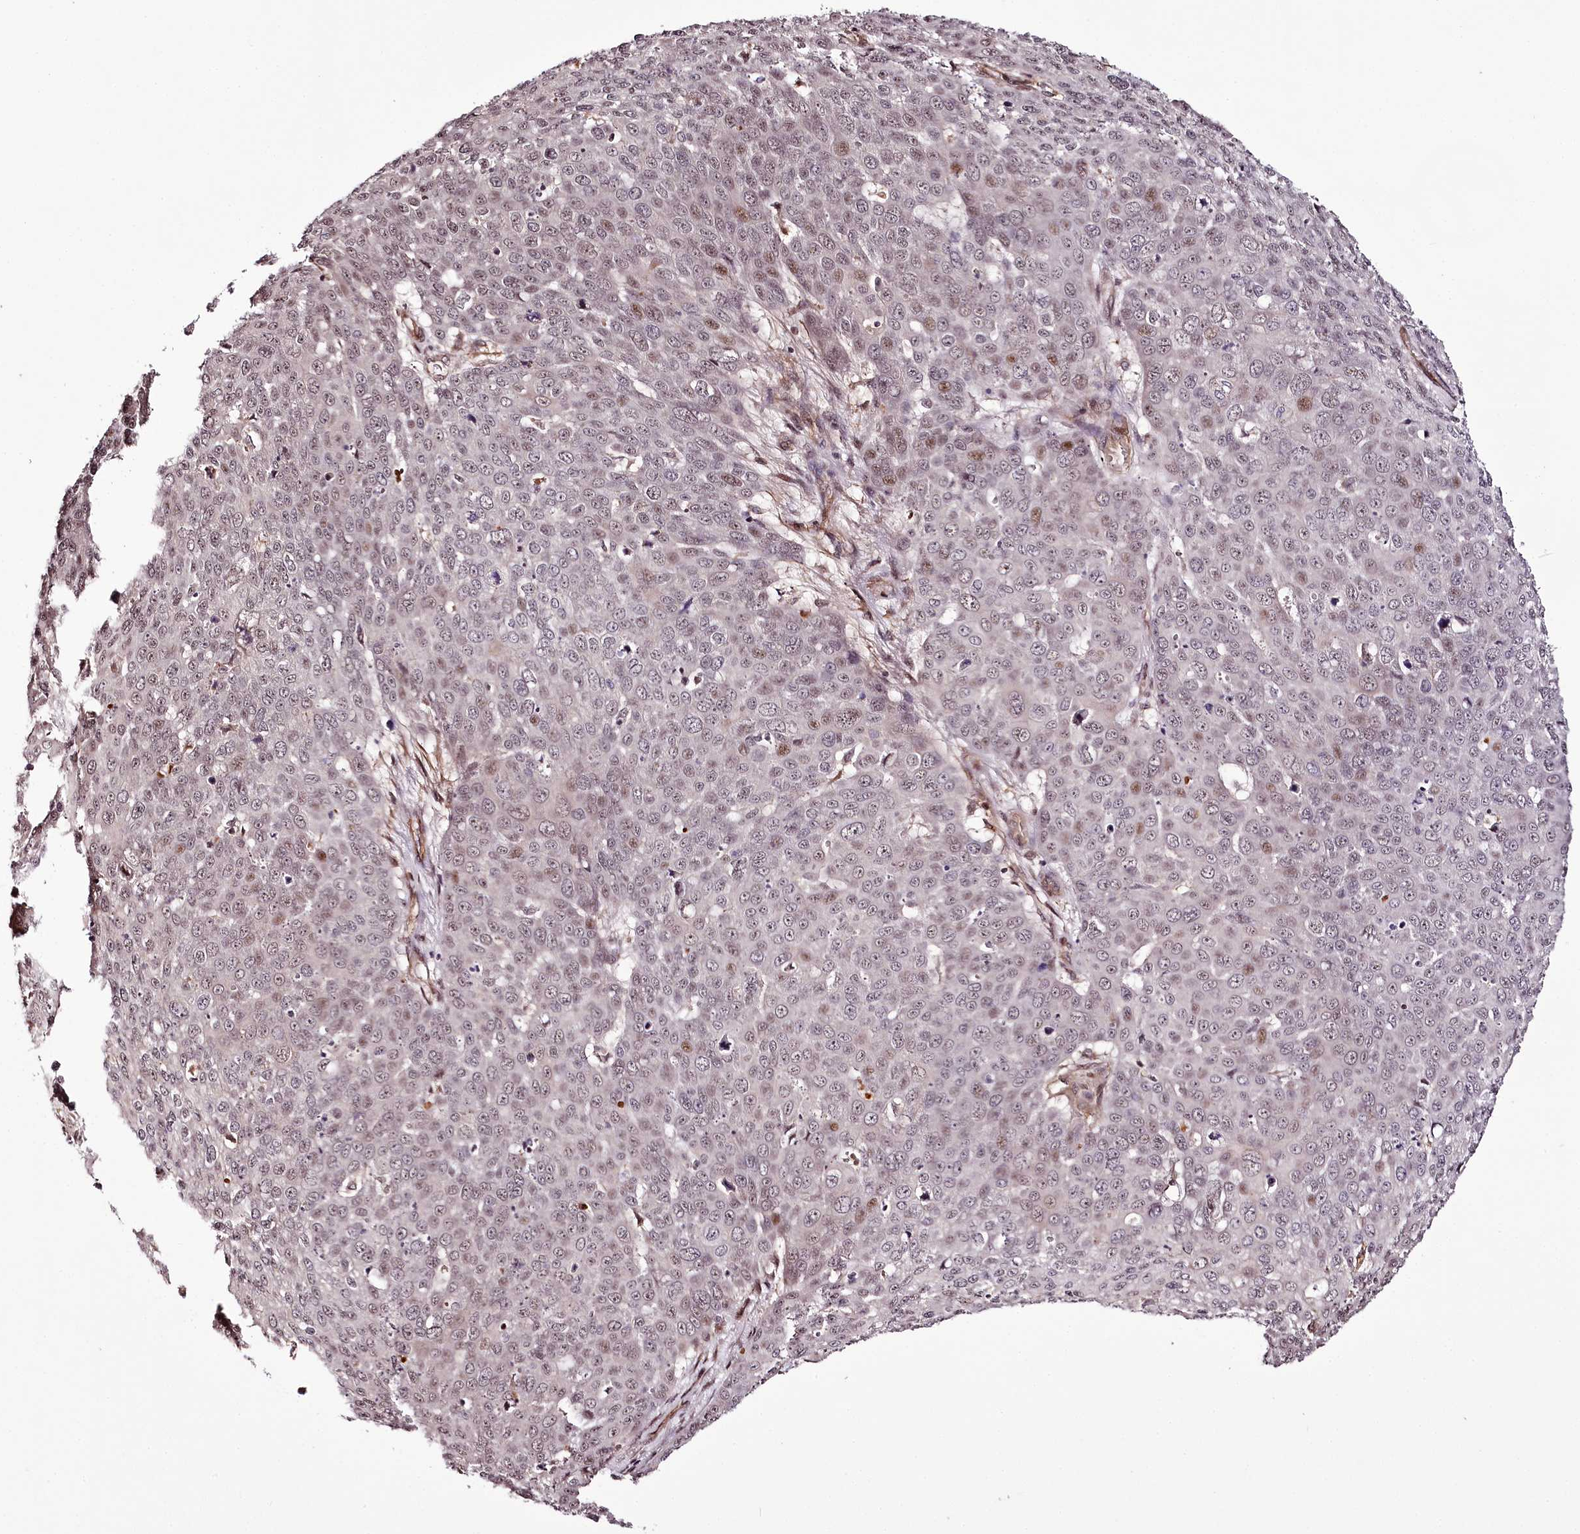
{"staining": {"intensity": "weak", "quantity": "<25%", "location": "nuclear"}, "tissue": "skin cancer", "cell_type": "Tumor cells", "image_type": "cancer", "snomed": [{"axis": "morphology", "description": "Squamous cell carcinoma, NOS"}, {"axis": "topography", "description": "Skin"}], "caption": "The immunohistochemistry image has no significant staining in tumor cells of skin cancer tissue.", "gene": "TTC33", "patient": {"sex": "male", "age": 71}}